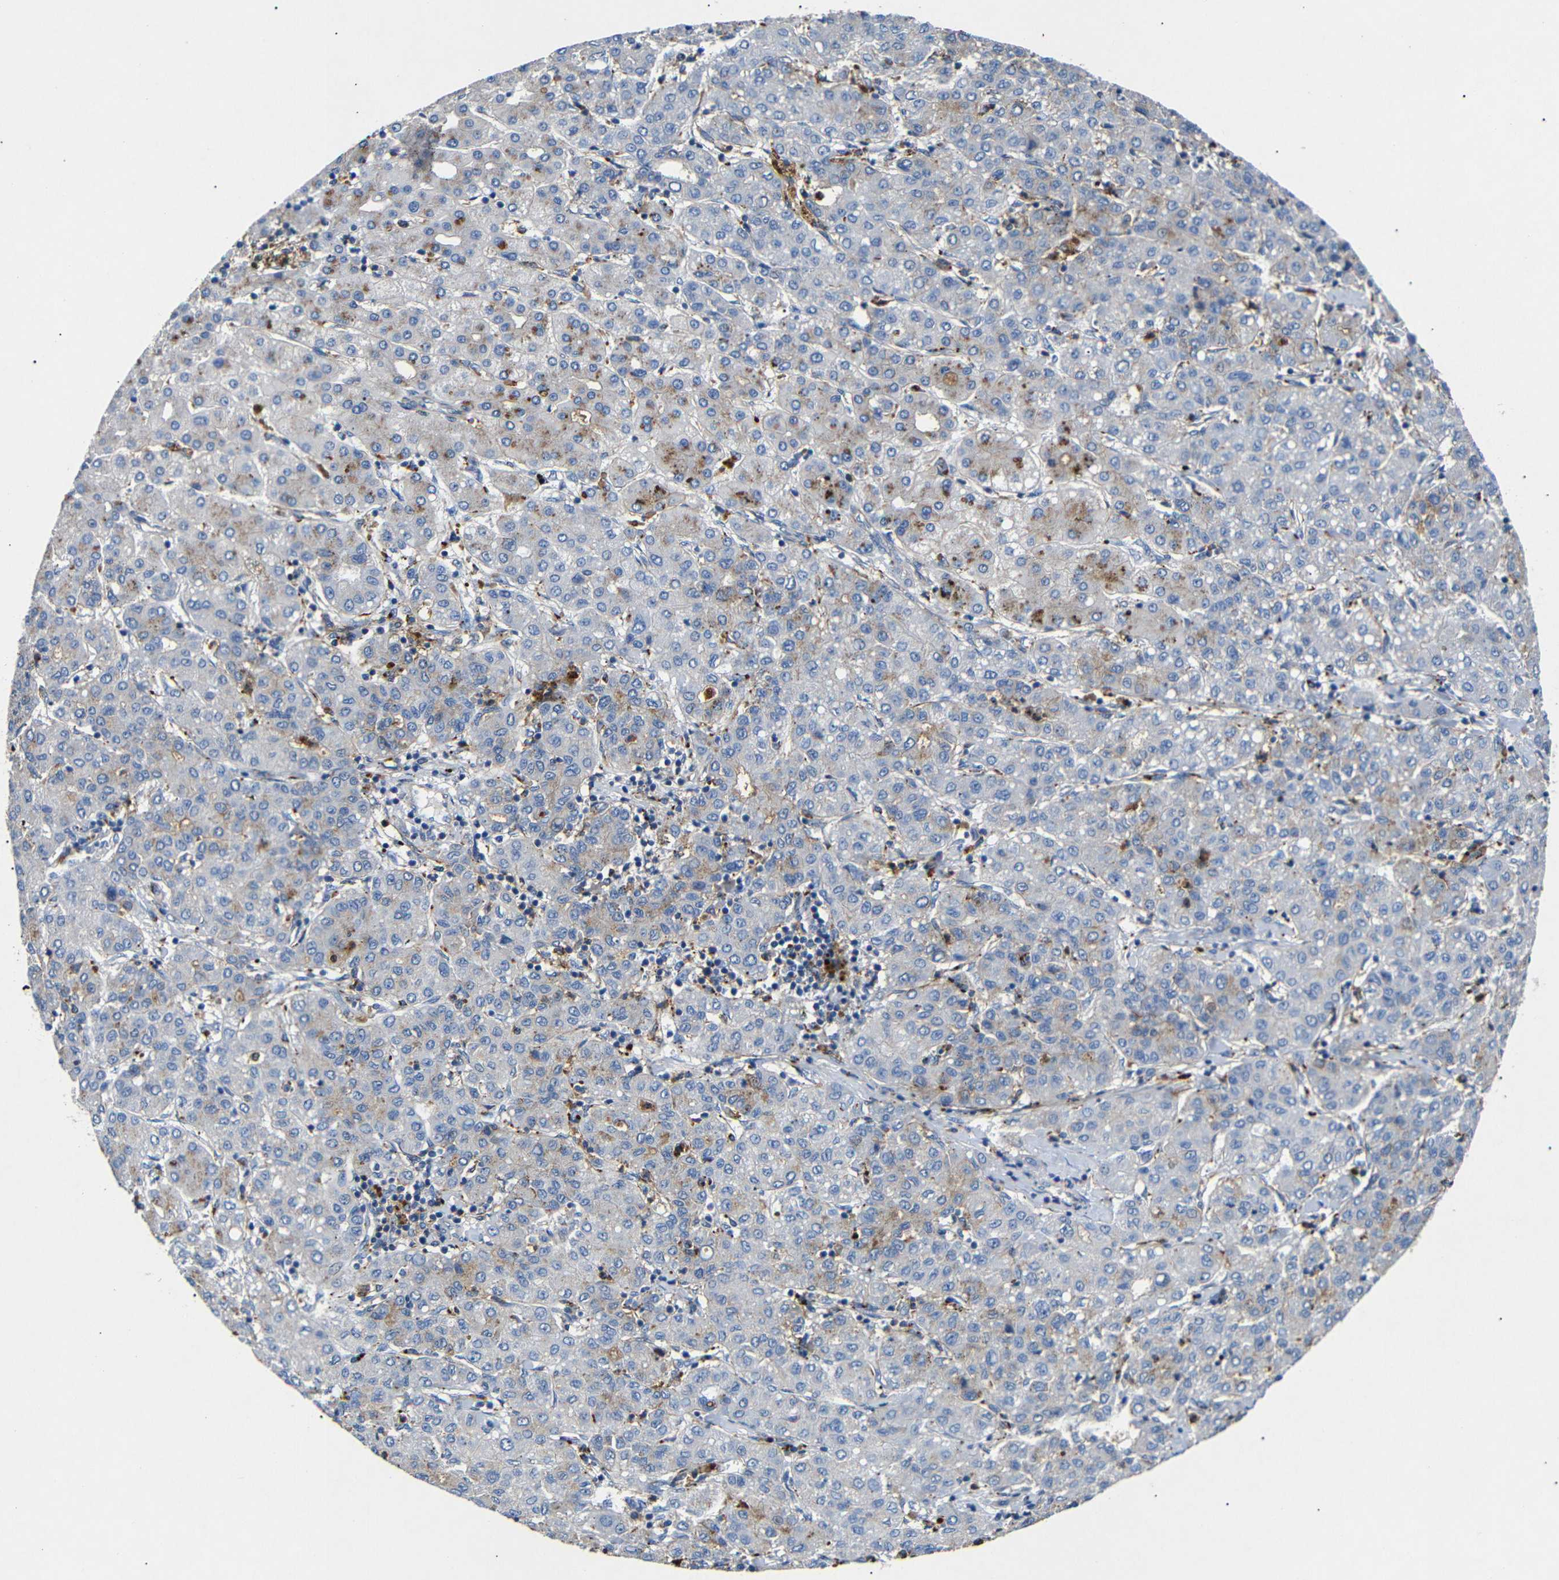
{"staining": {"intensity": "moderate", "quantity": "<25%", "location": "cytoplasmic/membranous"}, "tissue": "liver cancer", "cell_type": "Tumor cells", "image_type": "cancer", "snomed": [{"axis": "morphology", "description": "Carcinoma, Hepatocellular, NOS"}, {"axis": "topography", "description": "Liver"}], "caption": "A histopathology image of human liver hepatocellular carcinoma stained for a protein exhibits moderate cytoplasmic/membranous brown staining in tumor cells.", "gene": "SDCBP", "patient": {"sex": "male", "age": 65}}